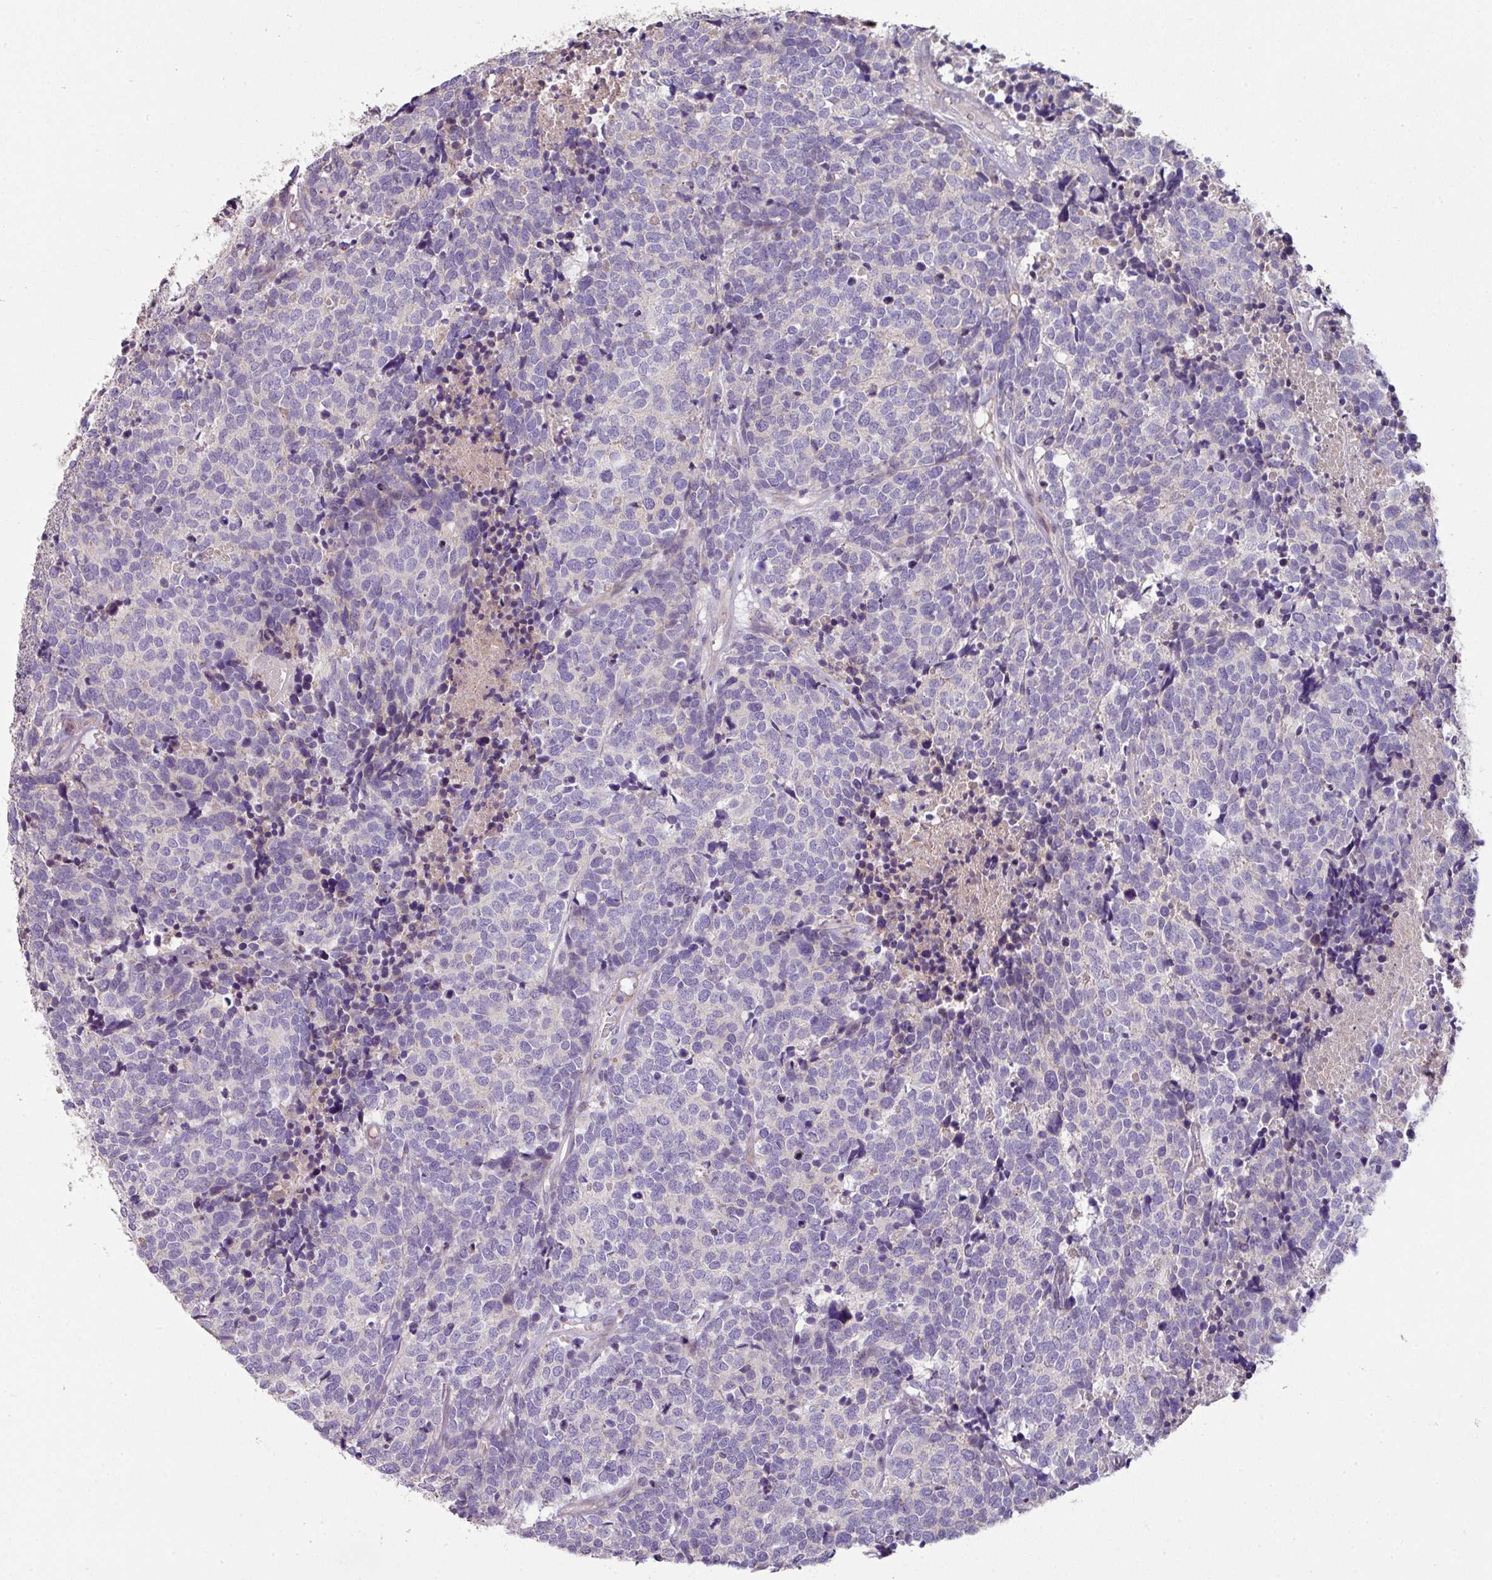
{"staining": {"intensity": "negative", "quantity": "none", "location": "none"}, "tissue": "carcinoid", "cell_type": "Tumor cells", "image_type": "cancer", "snomed": [{"axis": "morphology", "description": "Carcinoid, malignant, NOS"}, {"axis": "topography", "description": "Skin"}], "caption": "An image of human carcinoid is negative for staining in tumor cells.", "gene": "LRRC9", "patient": {"sex": "female", "age": 79}}